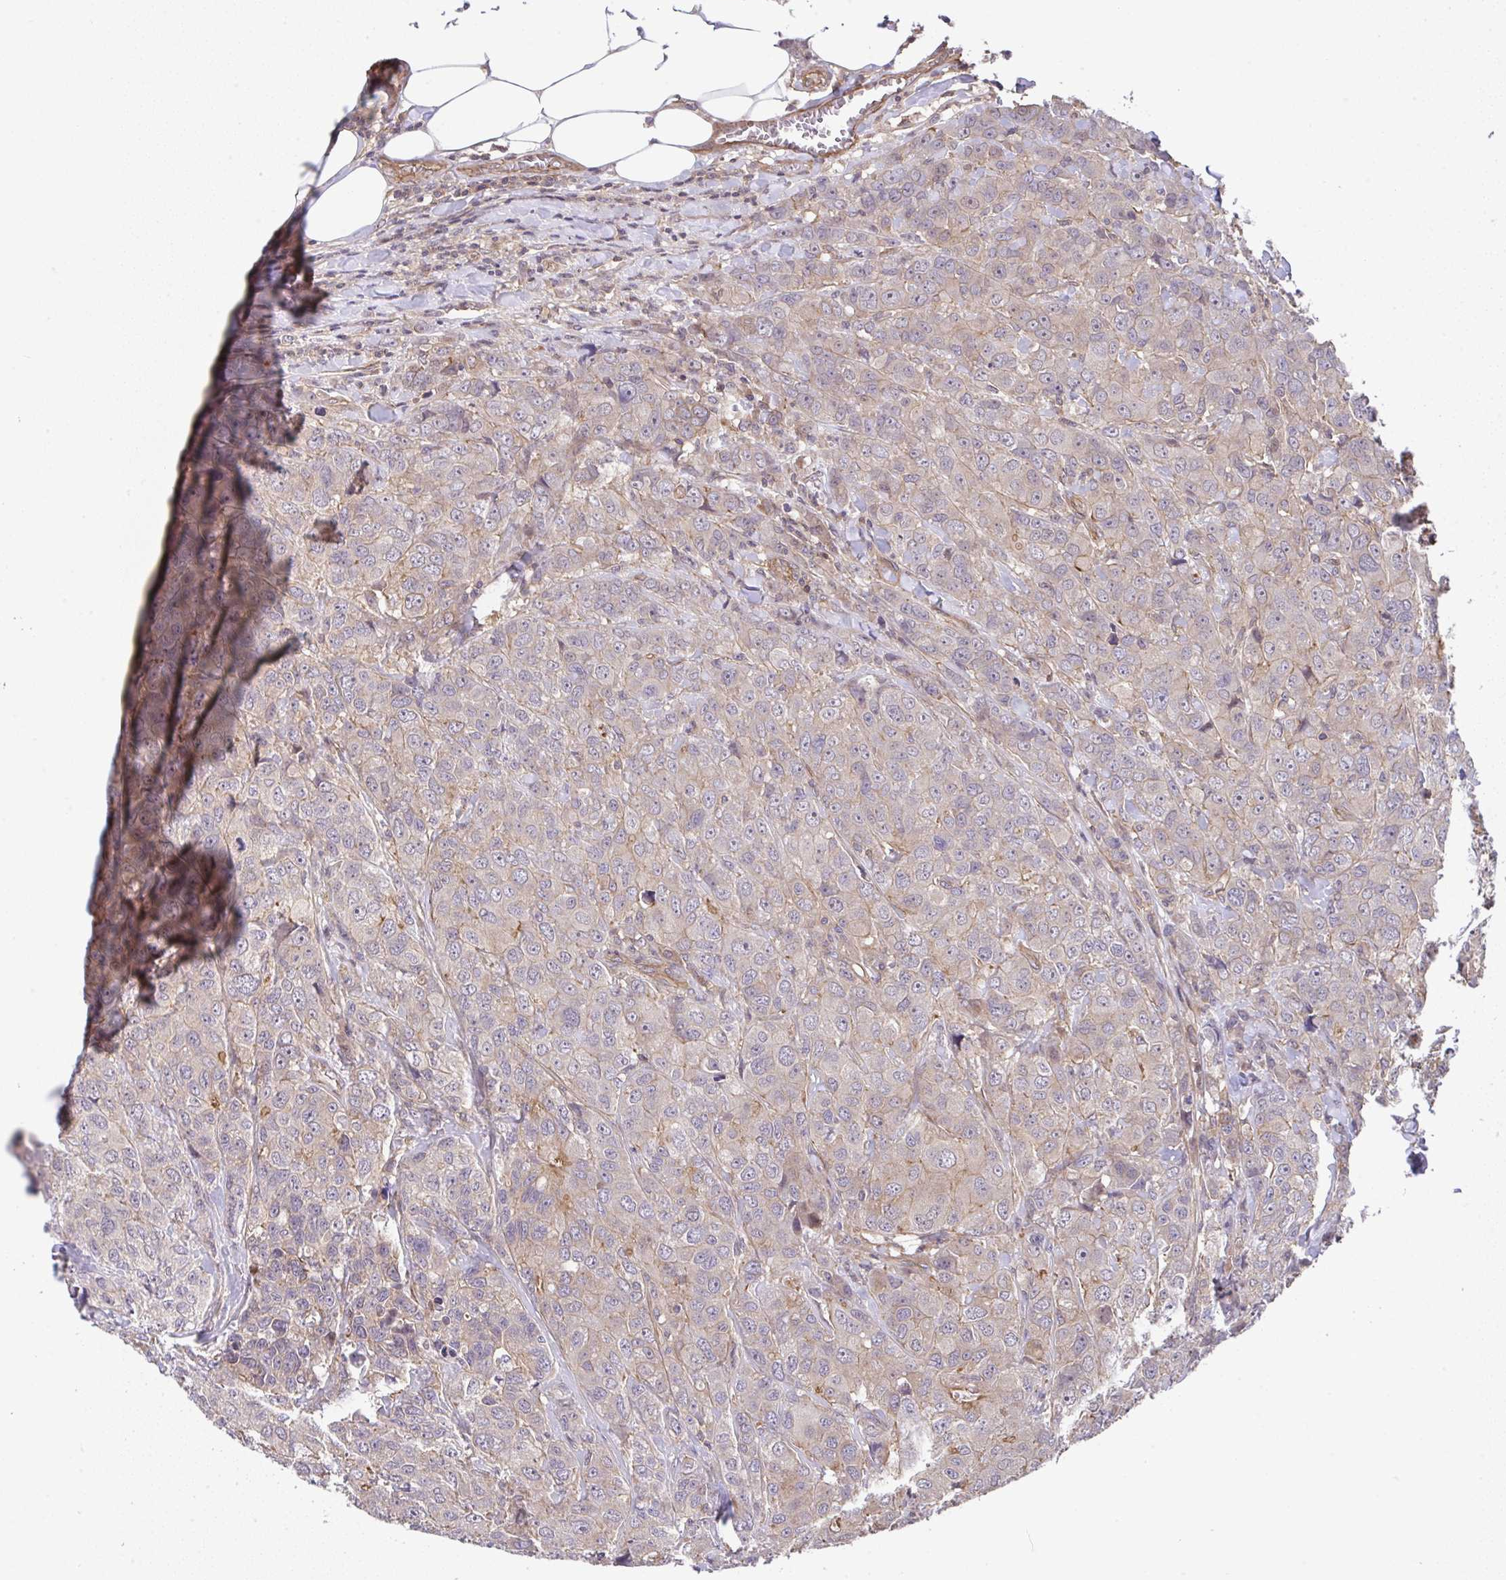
{"staining": {"intensity": "weak", "quantity": ">75%", "location": "cytoplasmic/membranous"}, "tissue": "breast cancer", "cell_type": "Tumor cells", "image_type": "cancer", "snomed": [{"axis": "morphology", "description": "Duct carcinoma"}, {"axis": "topography", "description": "Breast"}], "caption": "Protein positivity by IHC shows weak cytoplasmic/membranous staining in about >75% of tumor cells in breast cancer. The staining was performed using DAB to visualize the protein expression in brown, while the nuclei were stained in blue with hematoxylin (Magnification: 20x).", "gene": "ZNF696", "patient": {"sex": "female", "age": 43}}